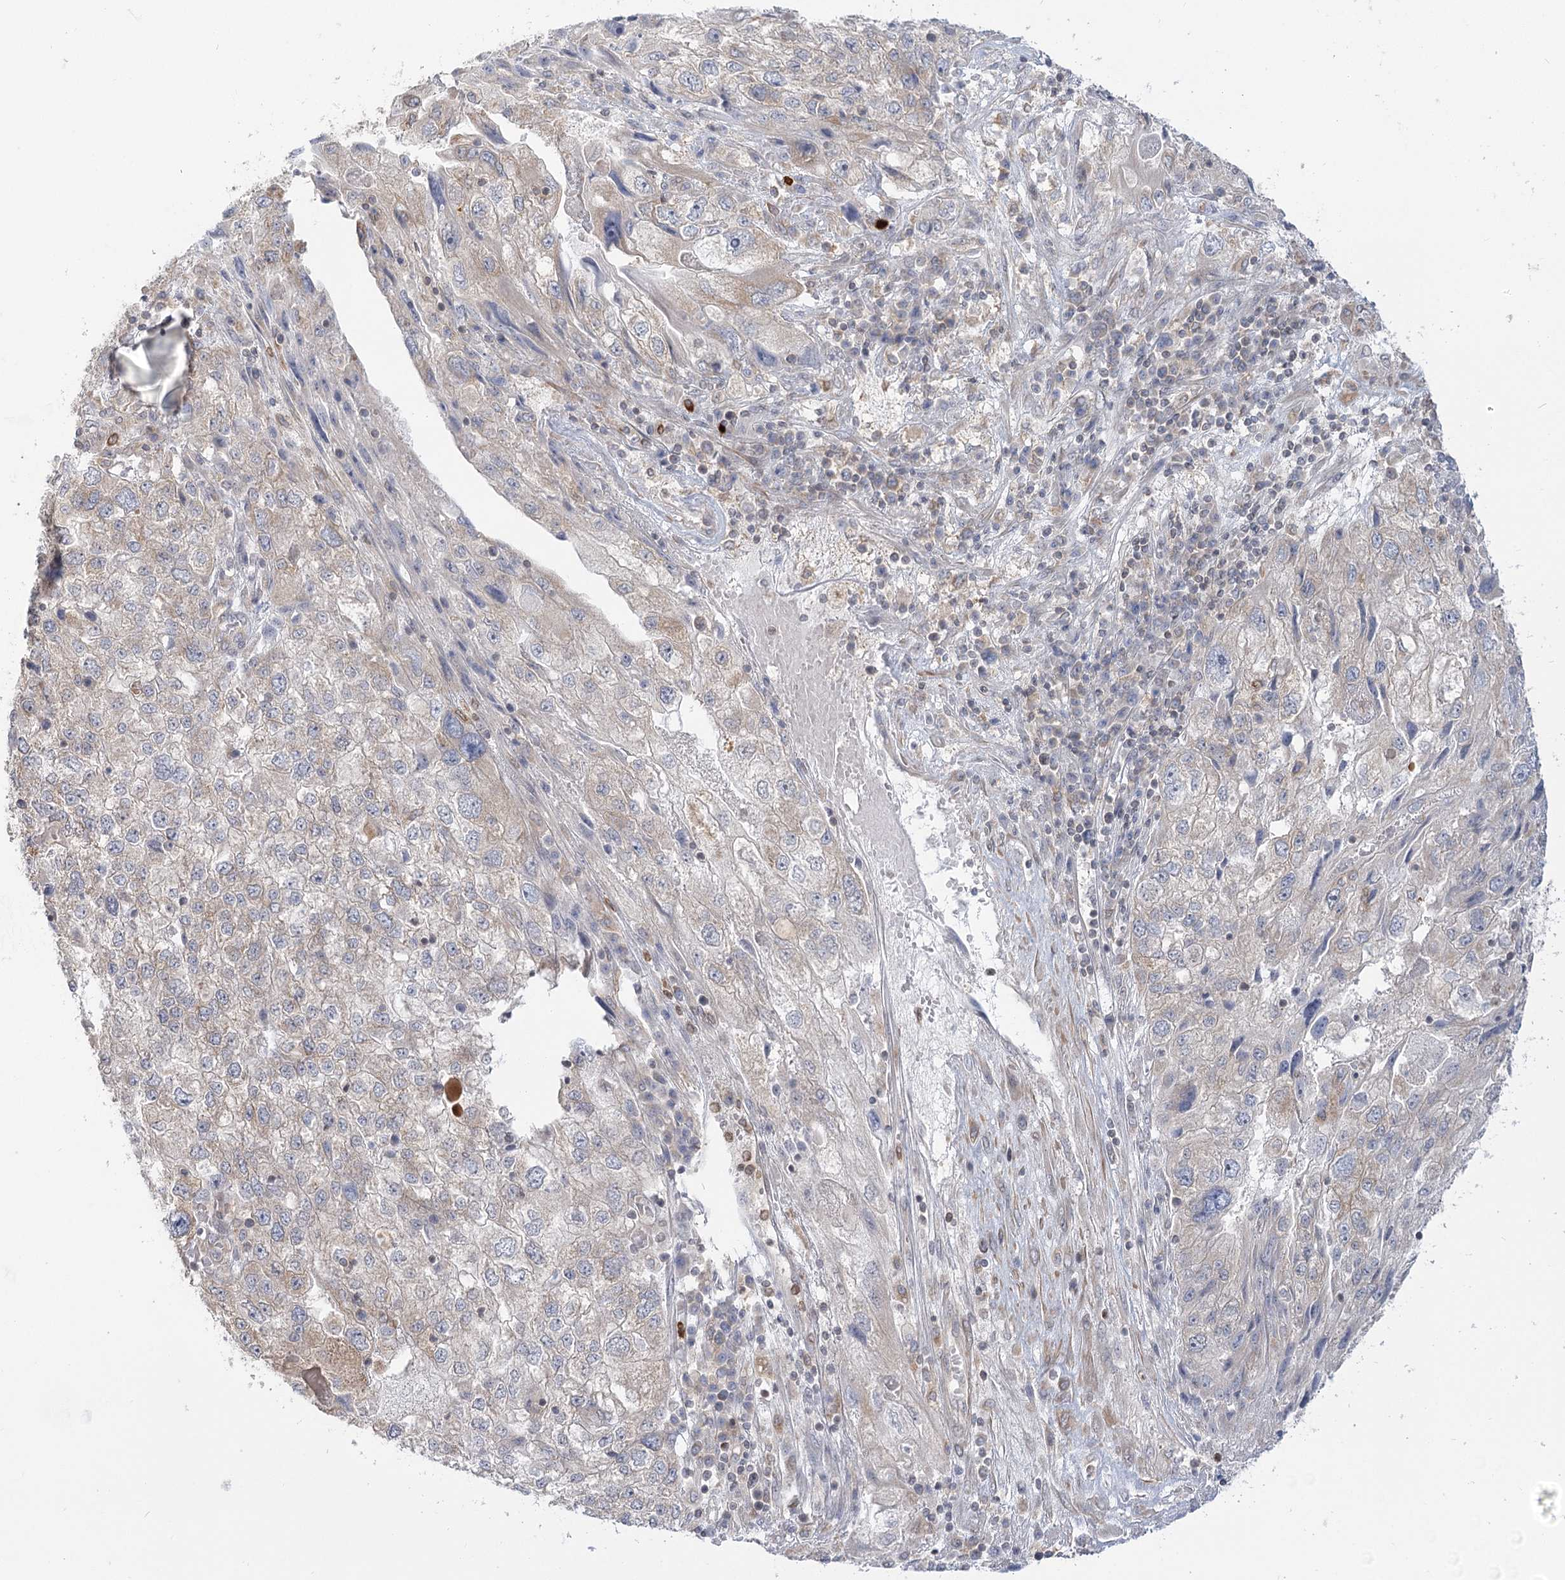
{"staining": {"intensity": "negative", "quantity": "none", "location": "none"}, "tissue": "endometrial cancer", "cell_type": "Tumor cells", "image_type": "cancer", "snomed": [{"axis": "morphology", "description": "Adenocarcinoma, NOS"}, {"axis": "topography", "description": "Endometrium"}], "caption": "Tumor cells show no significant protein staining in endometrial adenocarcinoma.", "gene": "MTMR3", "patient": {"sex": "female", "age": 49}}